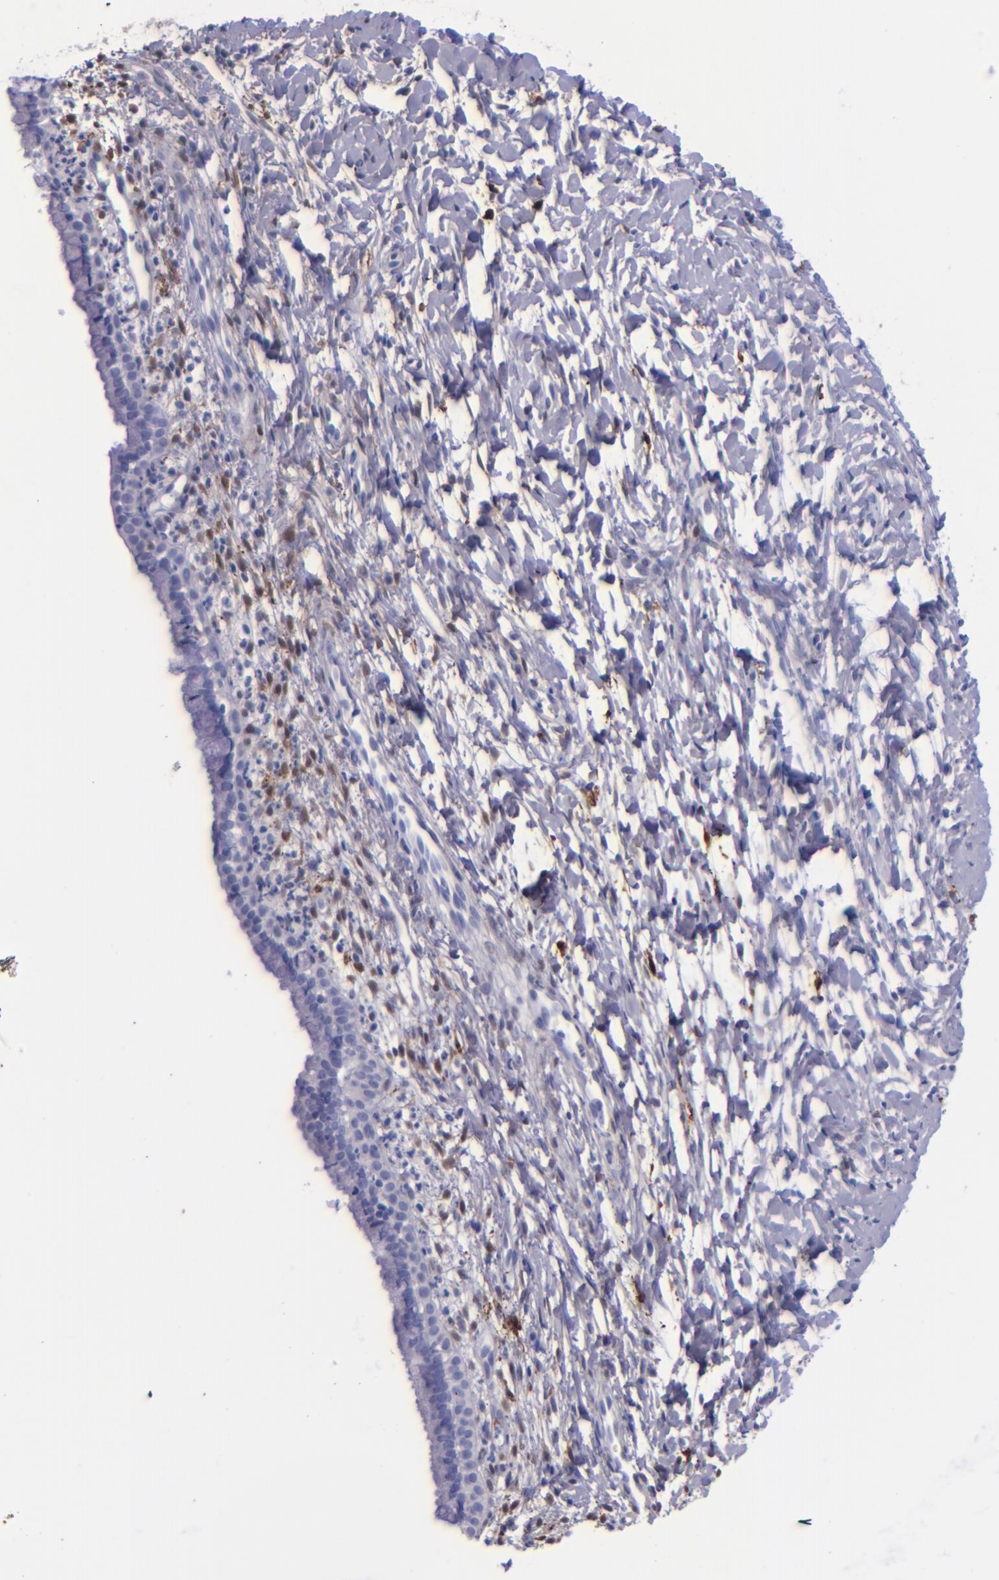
{"staining": {"intensity": "negative", "quantity": "none", "location": "none"}, "tissue": "cervix", "cell_type": "Glandular cells", "image_type": "normal", "snomed": [{"axis": "morphology", "description": "Normal tissue, NOS"}, {"axis": "topography", "description": "Cervix"}], "caption": "A histopathology image of cervix stained for a protein exhibits no brown staining in glandular cells. The staining is performed using DAB (3,3'-diaminobenzidine) brown chromogen with nuclei counter-stained in using hematoxylin.", "gene": "F13A1", "patient": {"sex": "female", "age": 46}}